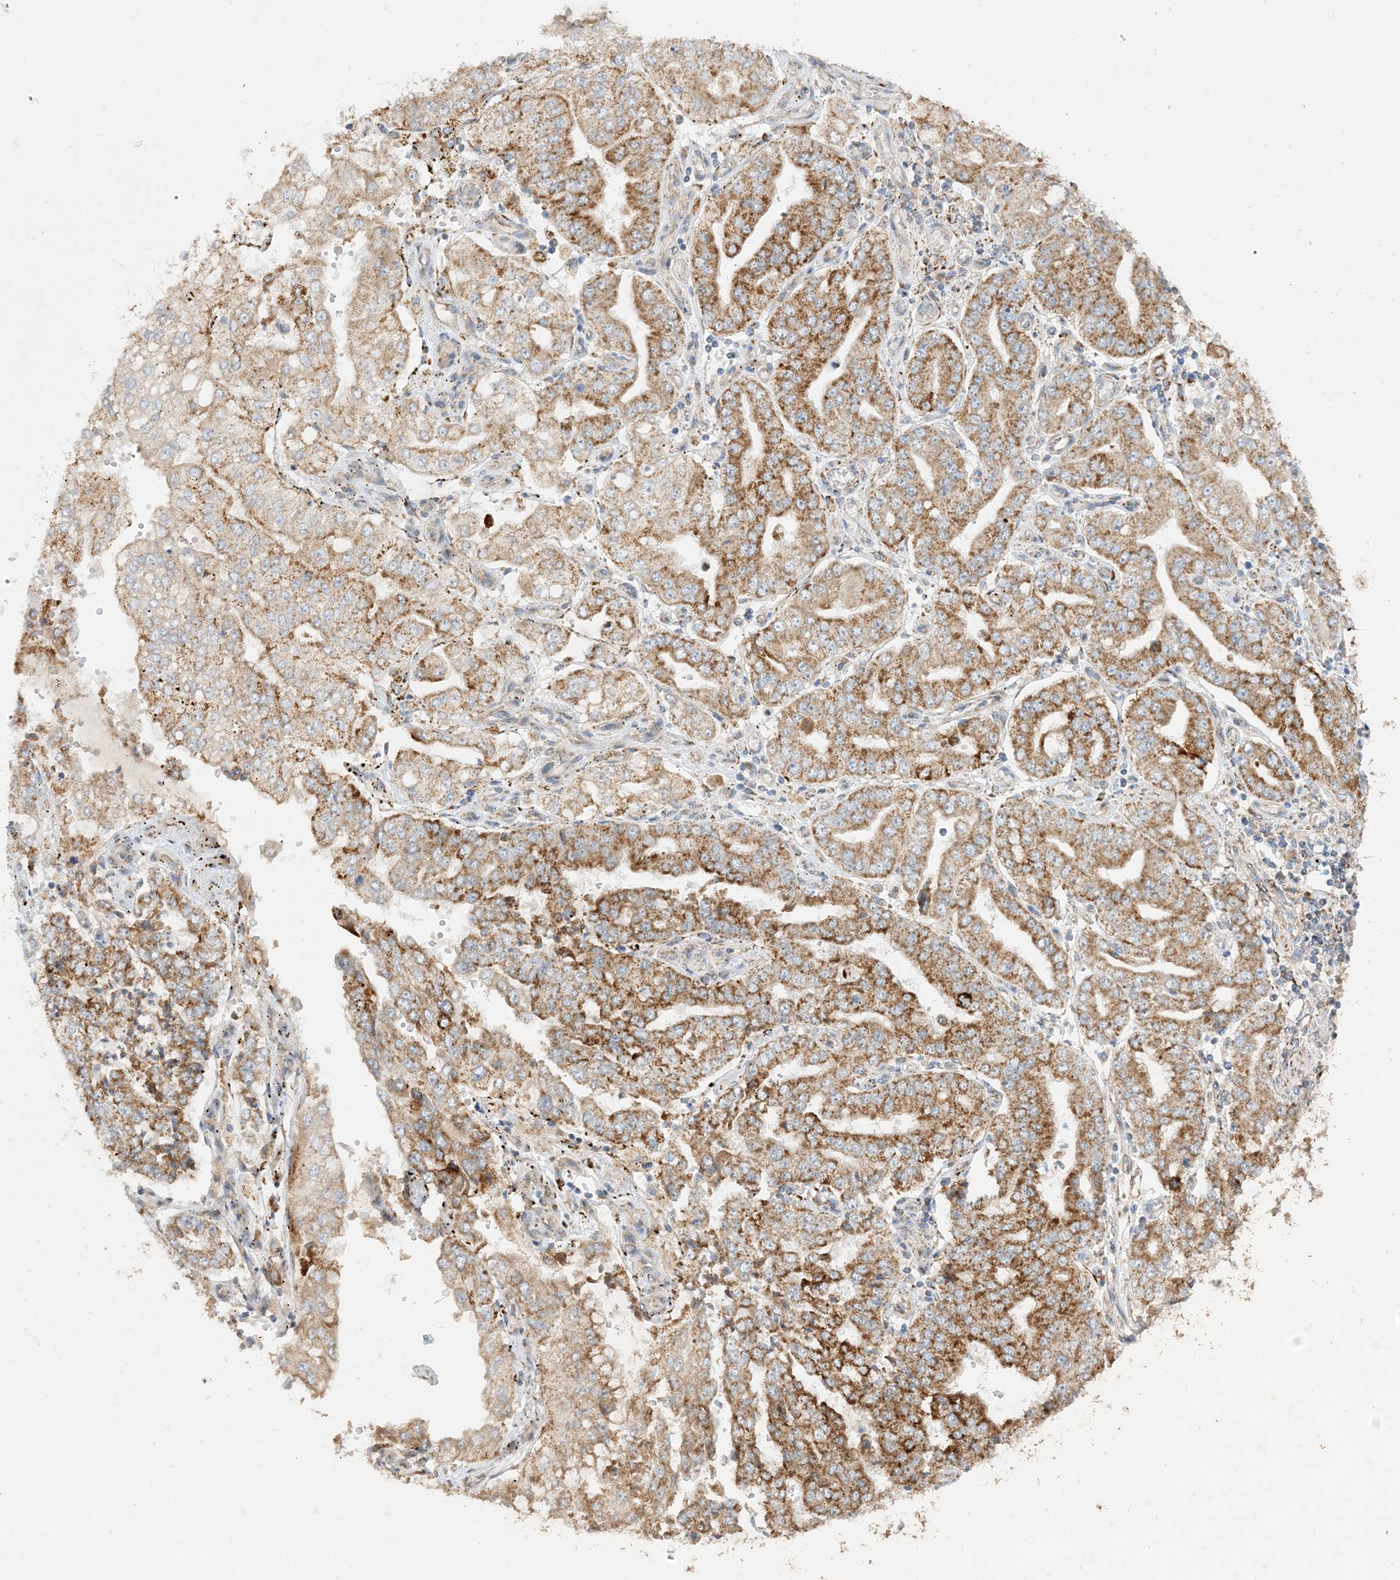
{"staining": {"intensity": "strong", "quantity": ">75%", "location": "cytoplasmic/membranous"}, "tissue": "stomach cancer", "cell_type": "Tumor cells", "image_type": "cancer", "snomed": [{"axis": "morphology", "description": "Adenocarcinoma, NOS"}, {"axis": "topography", "description": "Stomach"}], "caption": "There is high levels of strong cytoplasmic/membranous positivity in tumor cells of stomach cancer (adenocarcinoma), as demonstrated by immunohistochemical staining (brown color).", "gene": "NDUFAF3", "patient": {"sex": "male", "age": 76}}